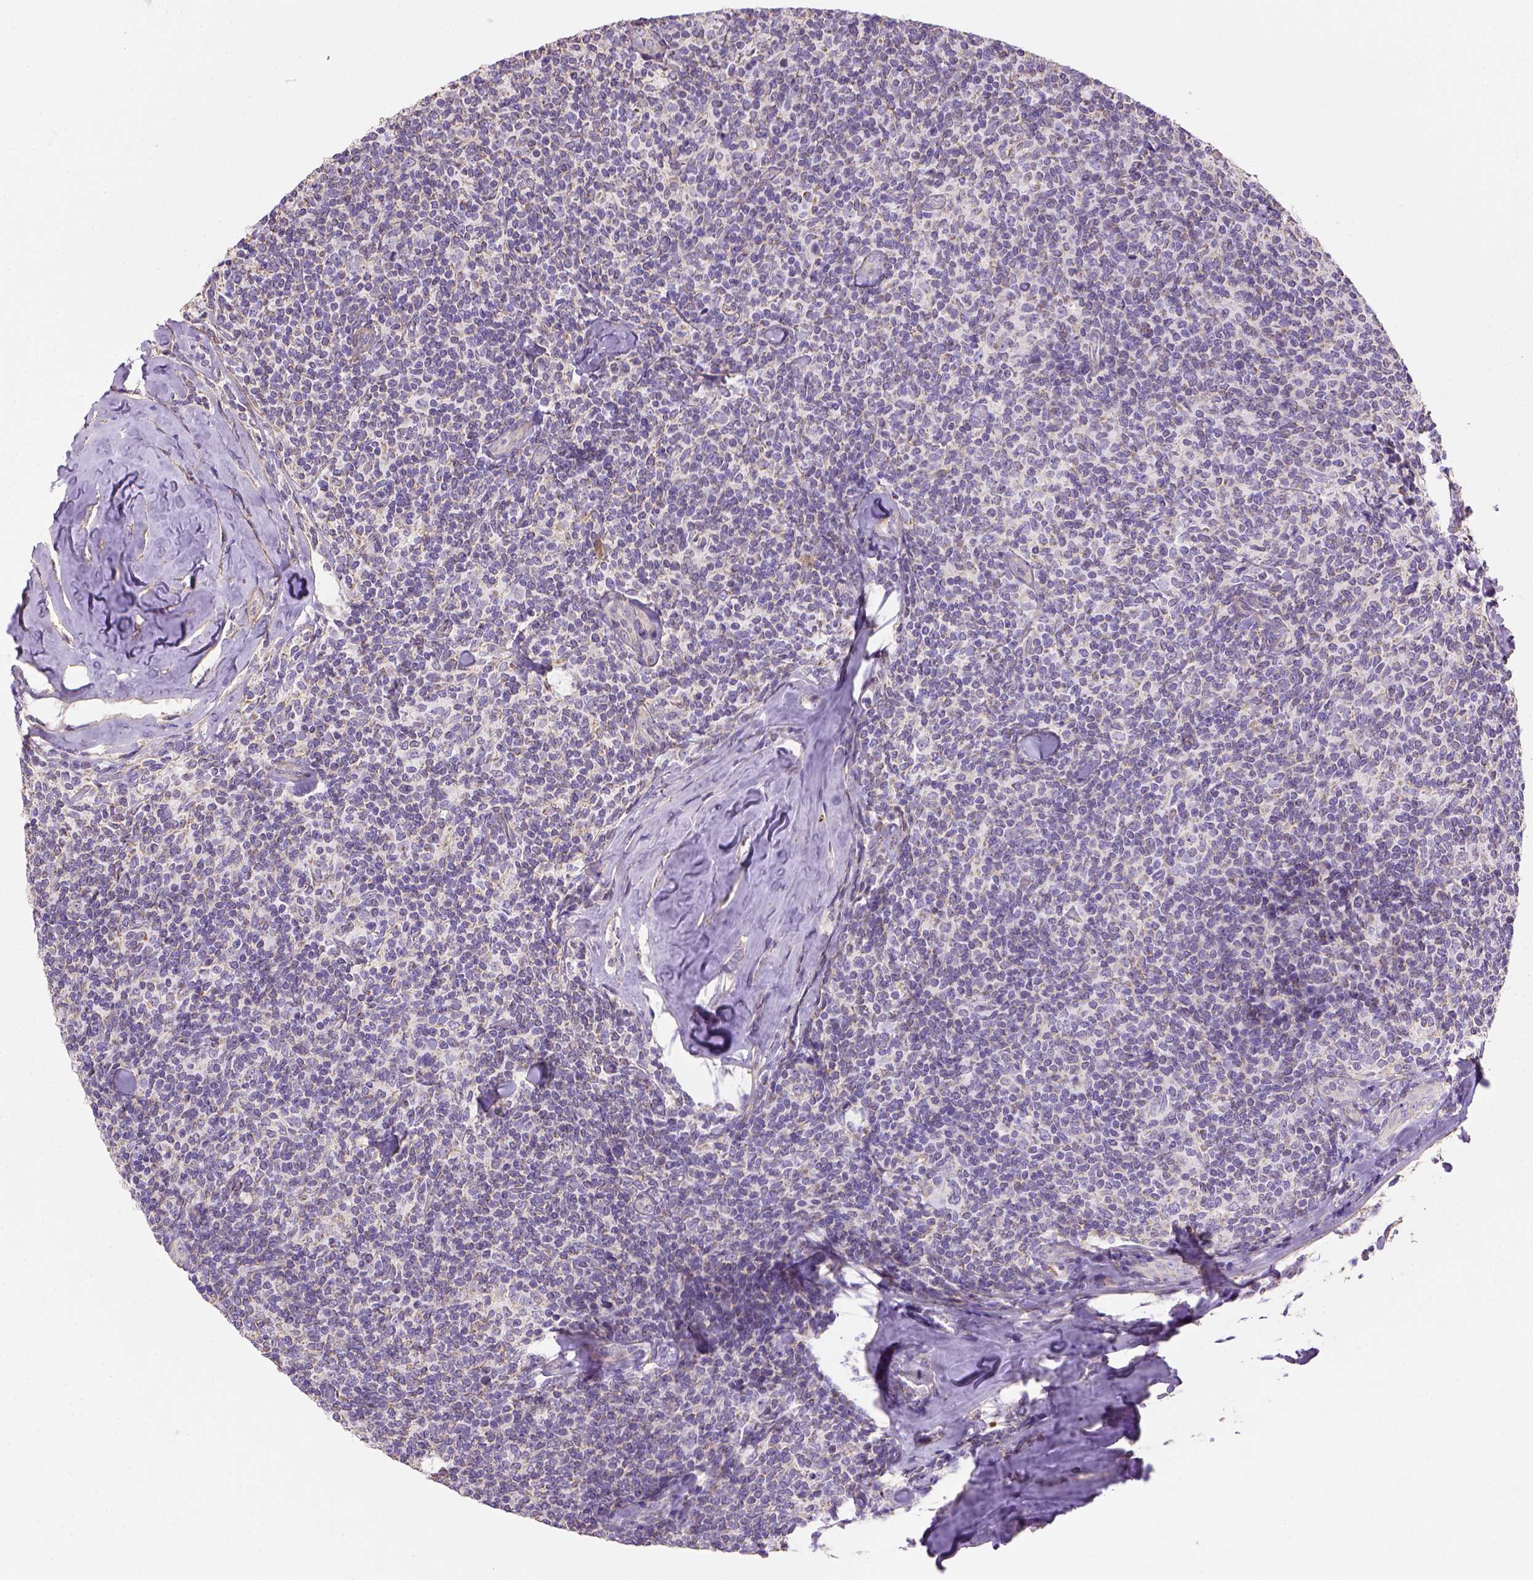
{"staining": {"intensity": "negative", "quantity": "none", "location": "none"}, "tissue": "lymphoma", "cell_type": "Tumor cells", "image_type": "cancer", "snomed": [{"axis": "morphology", "description": "Malignant lymphoma, non-Hodgkin's type, Low grade"}, {"axis": "topography", "description": "Lymph node"}], "caption": "This is a histopathology image of immunohistochemistry (IHC) staining of malignant lymphoma, non-Hodgkin's type (low-grade), which shows no staining in tumor cells. (Stains: DAB immunohistochemistry (IHC) with hematoxylin counter stain, Microscopy: brightfield microscopy at high magnification).", "gene": "HTRA1", "patient": {"sex": "female", "age": 56}}